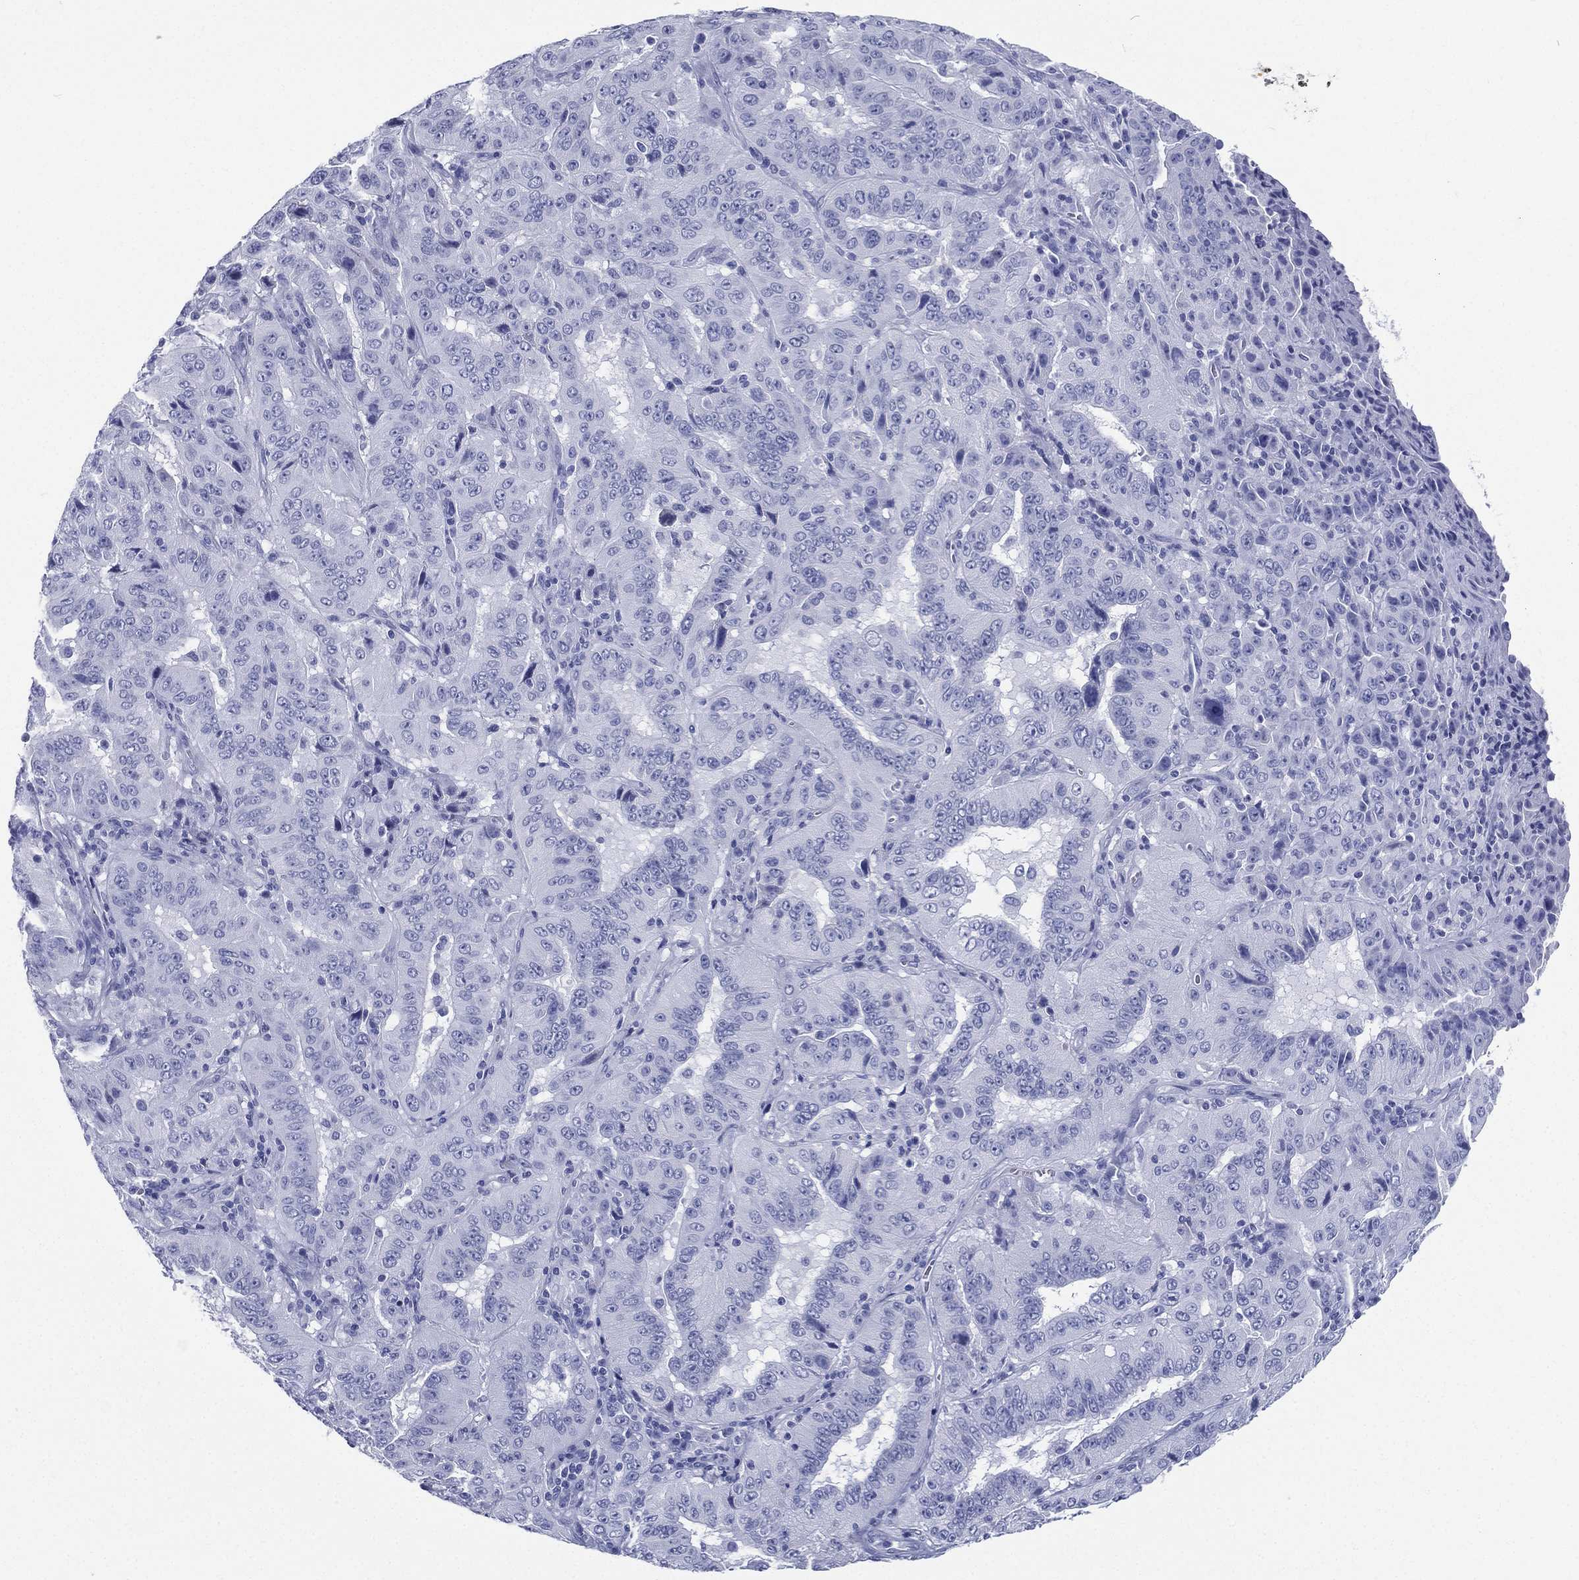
{"staining": {"intensity": "negative", "quantity": "none", "location": "none"}, "tissue": "pancreatic cancer", "cell_type": "Tumor cells", "image_type": "cancer", "snomed": [{"axis": "morphology", "description": "Adenocarcinoma, NOS"}, {"axis": "topography", "description": "Pancreas"}], "caption": "Pancreatic cancer stained for a protein using immunohistochemistry displays no positivity tumor cells.", "gene": "RSPH4A", "patient": {"sex": "male", "age": 63}}